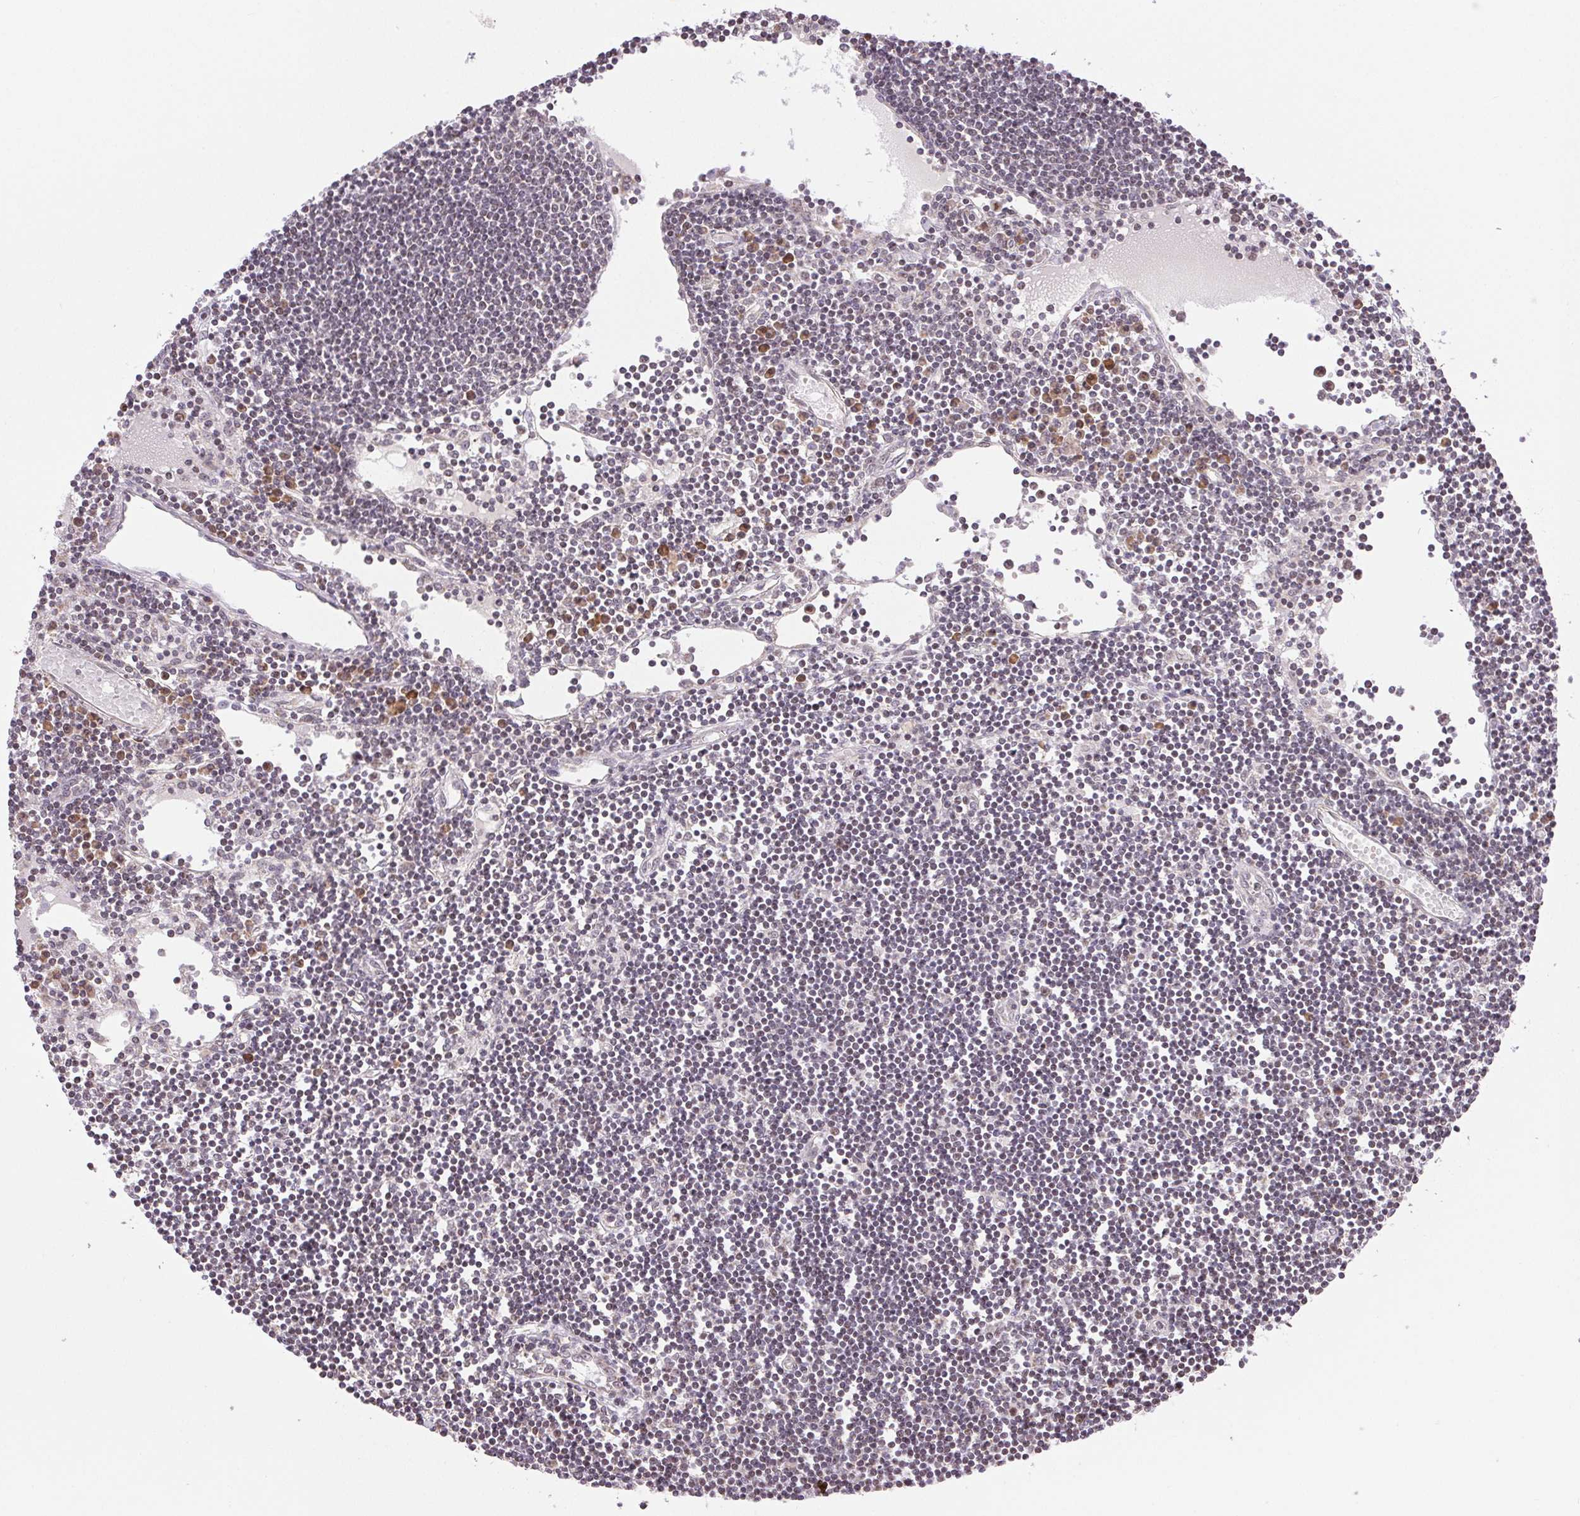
{"staining": {"intensity": "weak", "quantity": "<25%", "location": "nuclear"}, "tissue": "lymph node", "cell_type": "Germinal center cells", "image_type": "normal", "snomed": [{"axis": "morphology", "description": "Normal tissue, NOS"}, {"axis": "topography", "description": "Lymph node"}], "caption": "This is an IHC photomicrograph of unremarkable human lymph node. There is no expression in germinal center cells.", "gene": "PIWIL4", "patient": {"sex": "female", "age": 65}}